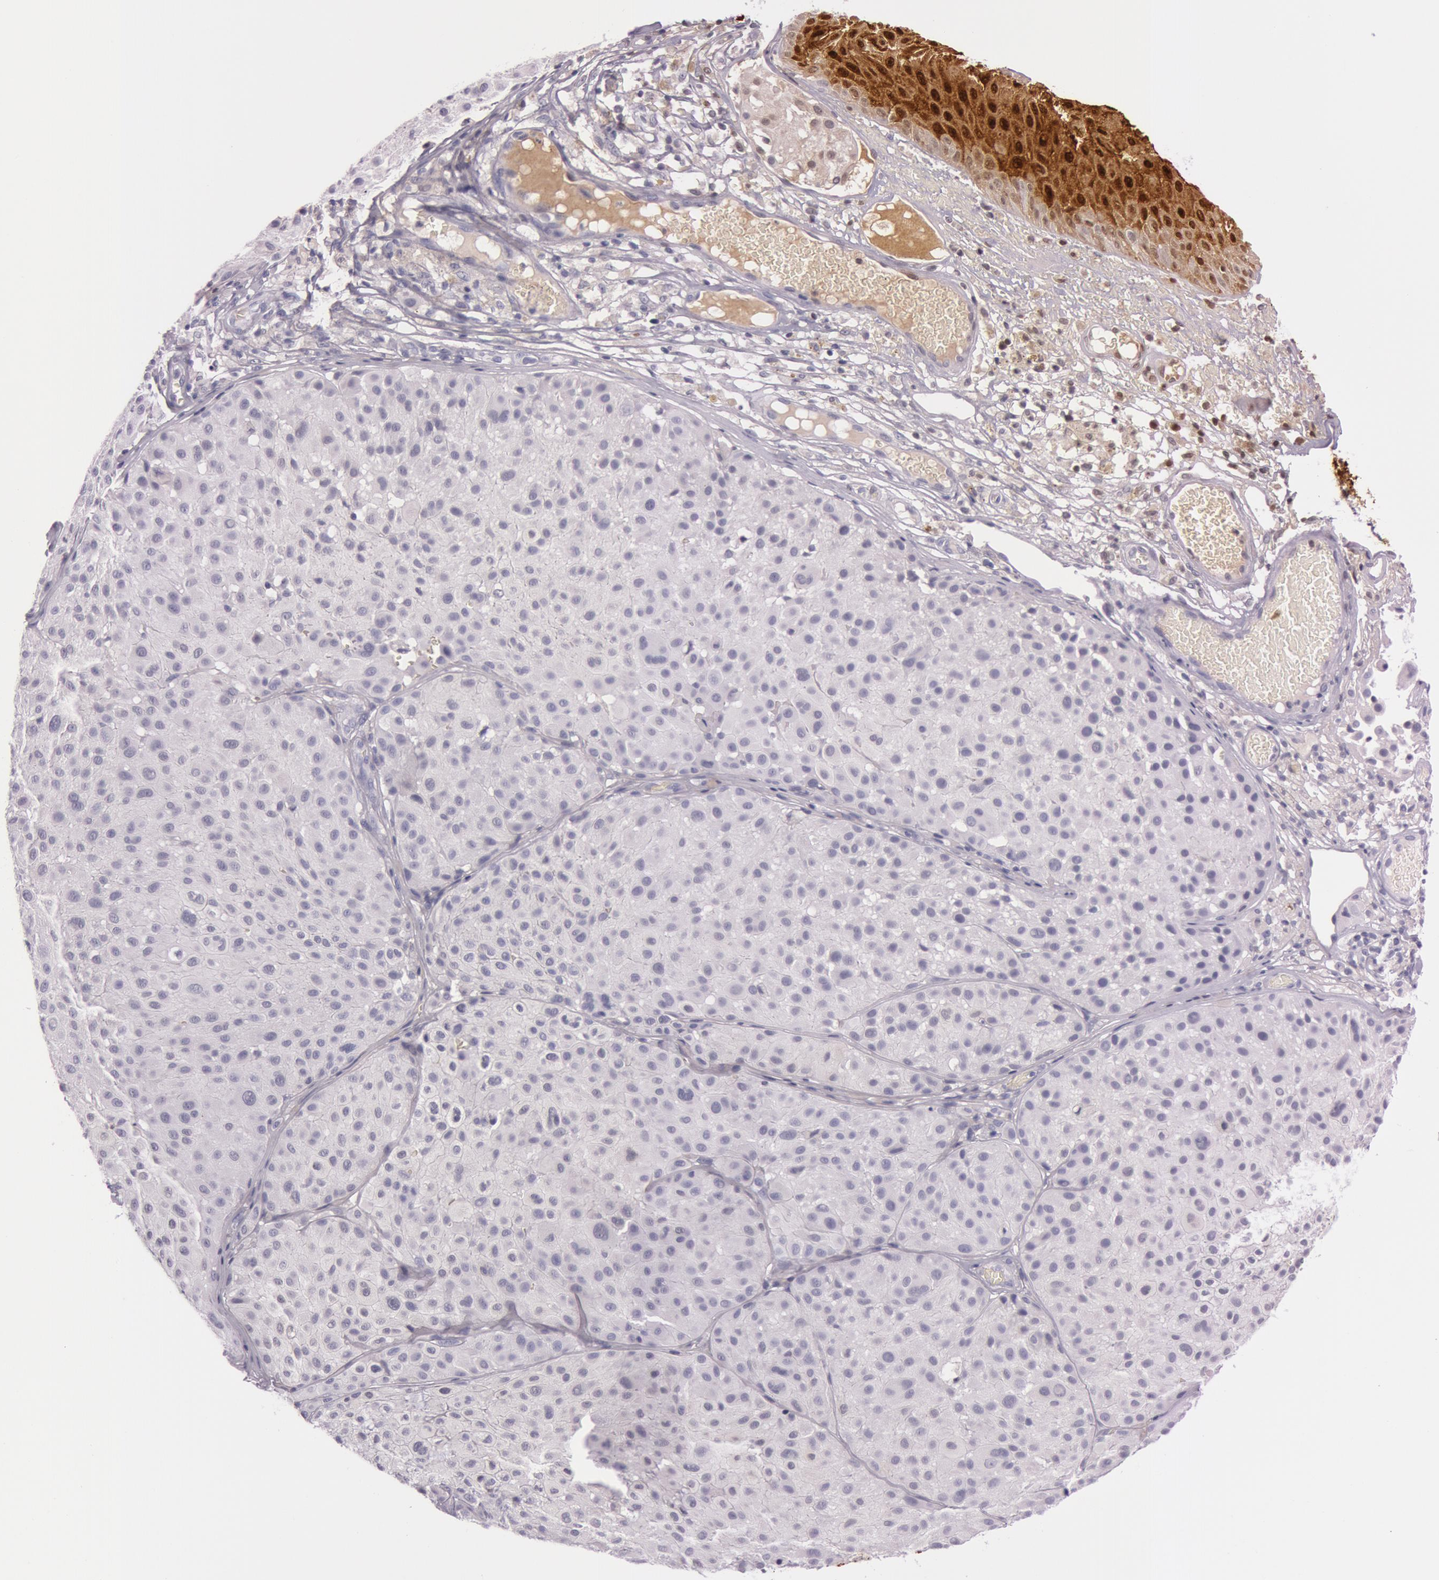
{"staining": {"intensity": "negative", "quantity": "none", "location": "none"}, "tissue": "melanoma", "cell_type": "Tumor cells", "image_type": "cancer", "snomed": [{"axis": "morphology", "description": "Malignant melanoma, NOS"}, {"axis": "topography", "description": "Skin"}], "caption": "DAB immunohistochemical staining of human melanoma shows no significant staining in tumor cells. (Stains: DAB (3,3'-diaminobenzidine) immunohistochemistry with hematoxylin counter stain, Microscopy: brightfield microscopy at high magnification).", "gene": "S100A7", "patient": {"sex": "male", "age": 36}}